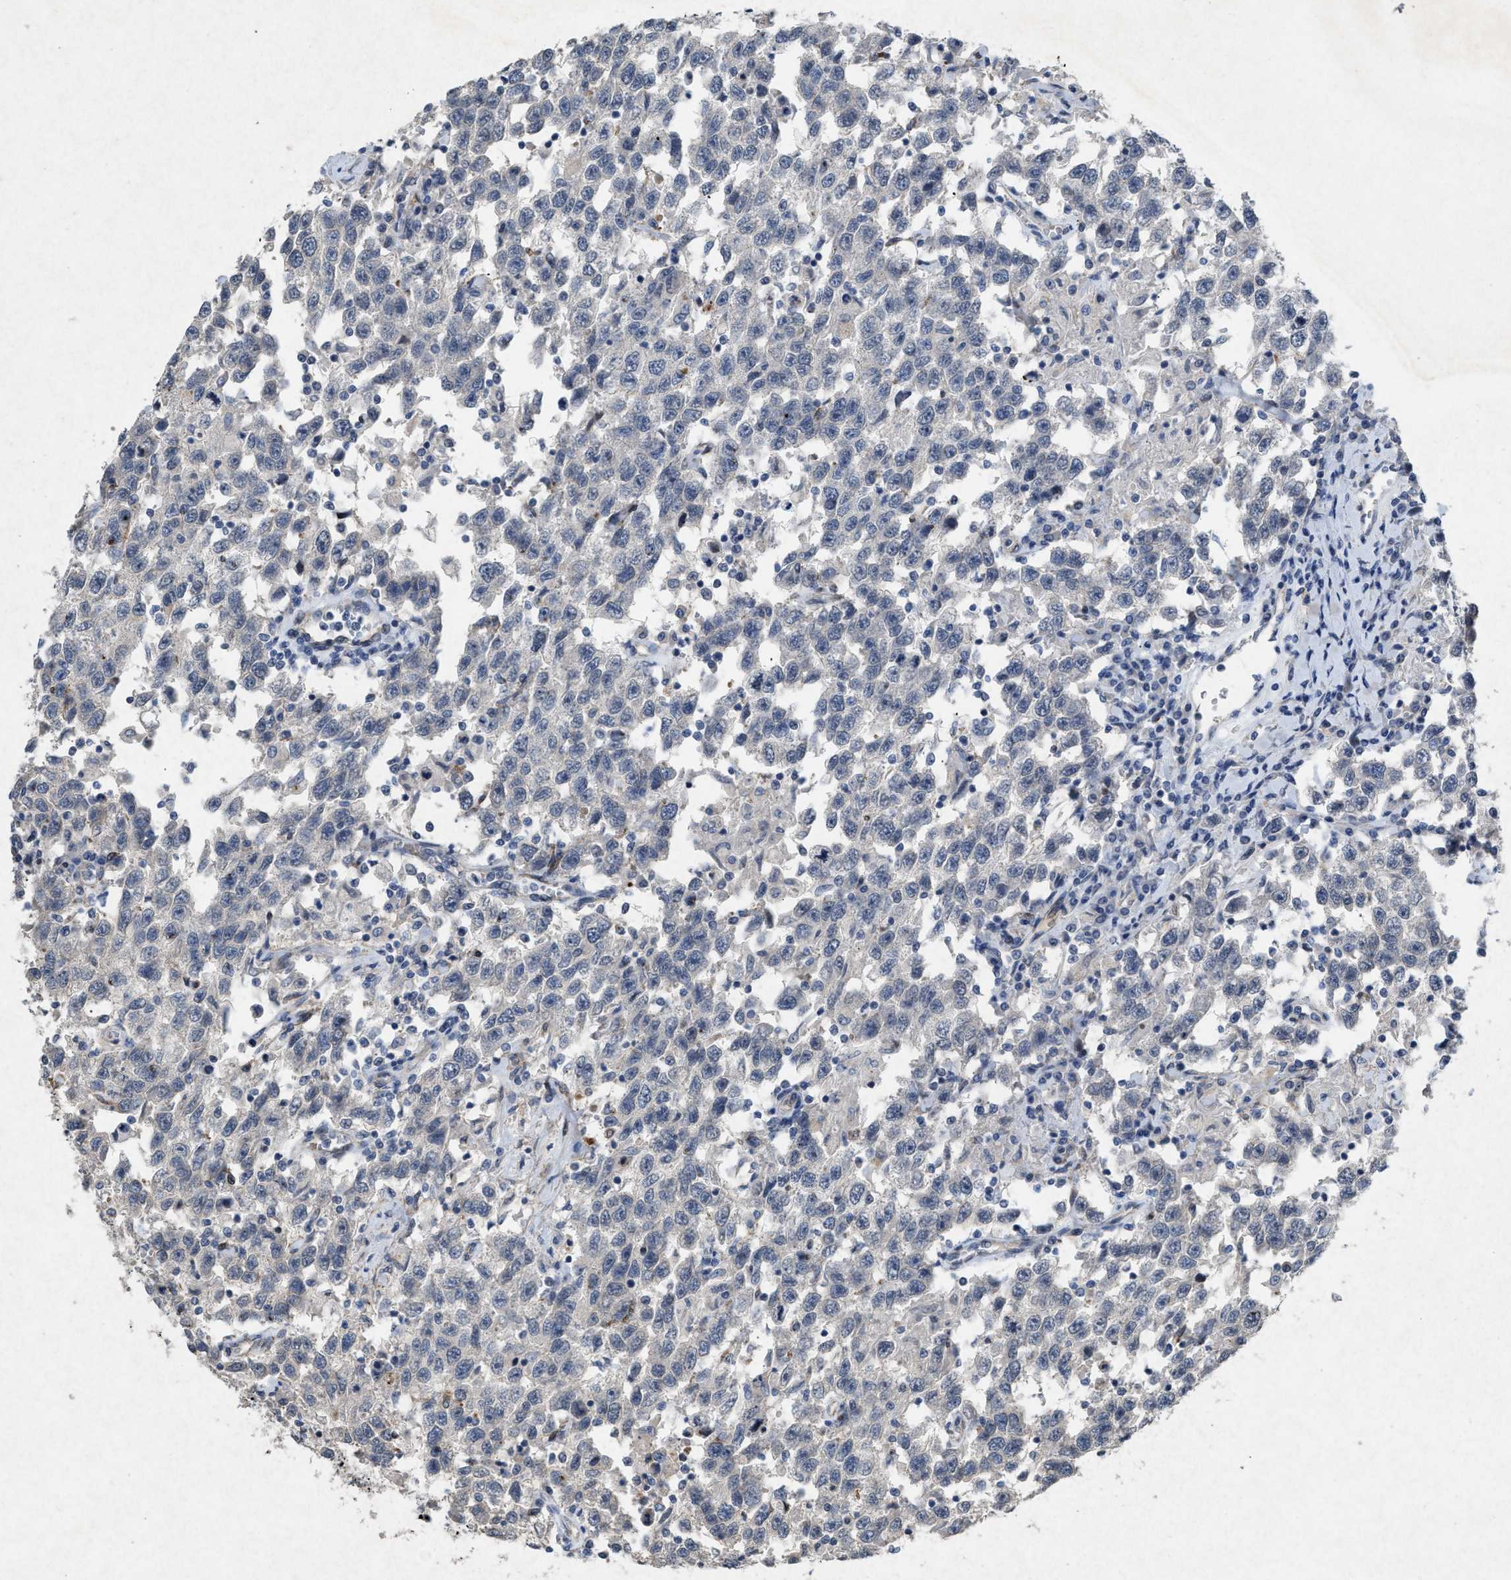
{"staining": {"intensity": "negative", "quantity": "none", "location": "none"}, "tissue": "testis cancer", "cell_type": "Tumor cells", "image_type": "cancer", "snomed": [{"axis": "morphology", "description": "Seminoma, NOS"}, {"axis": "topography", "description": "Testis"}], "caption": "Tumor cells show no significant positivity in testis seminoma.", "gene": "PDGFRA", "patient": {"sex": "male", "age": 41}}